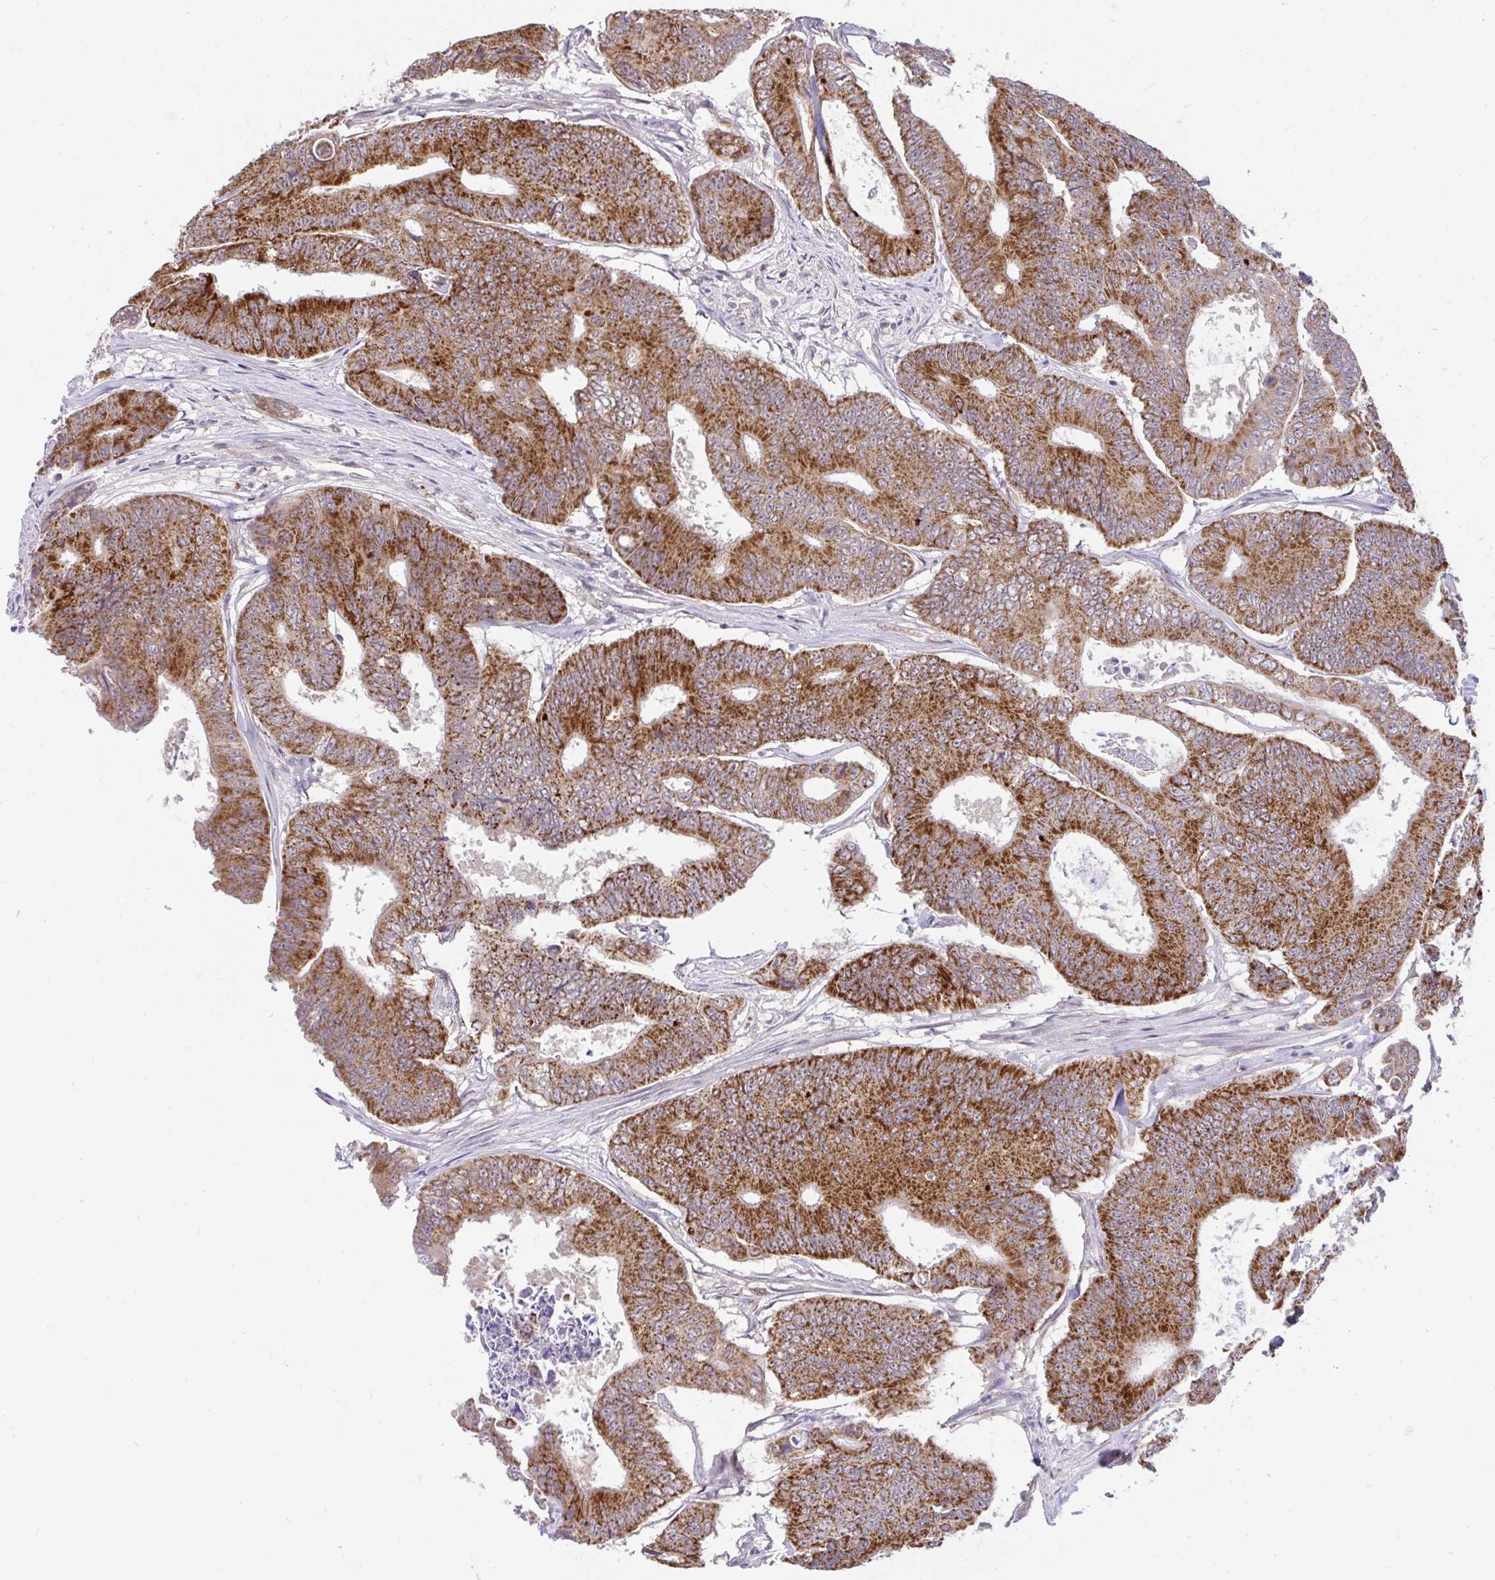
{"staining": {"intensity": "strong", "quantity": ">75%", "location": "cytoplasmic/membranous"}, "tissue": "colorectal cancer", "cell_type": "Tumor cells", "image_type": "cancer", "snomed": [{"axis": "morphology", "description": "Adenocarcinoma, NOS"}, {"axis": "topography", "description": "Colon"}], "caption": "Immunohistochemistry (IHC) (DAB) staining of human colorectal adenocarcinoma displays strong cytoplasmic/membranous protein expression in approximately >75% of tumor cells. (Stains: DAB in brown, nuclei in blue, Microscopy: brightfield microscopy at high magnification).", "gene": "PYCR2", "patient": {"sex": "female", "age": 48}}